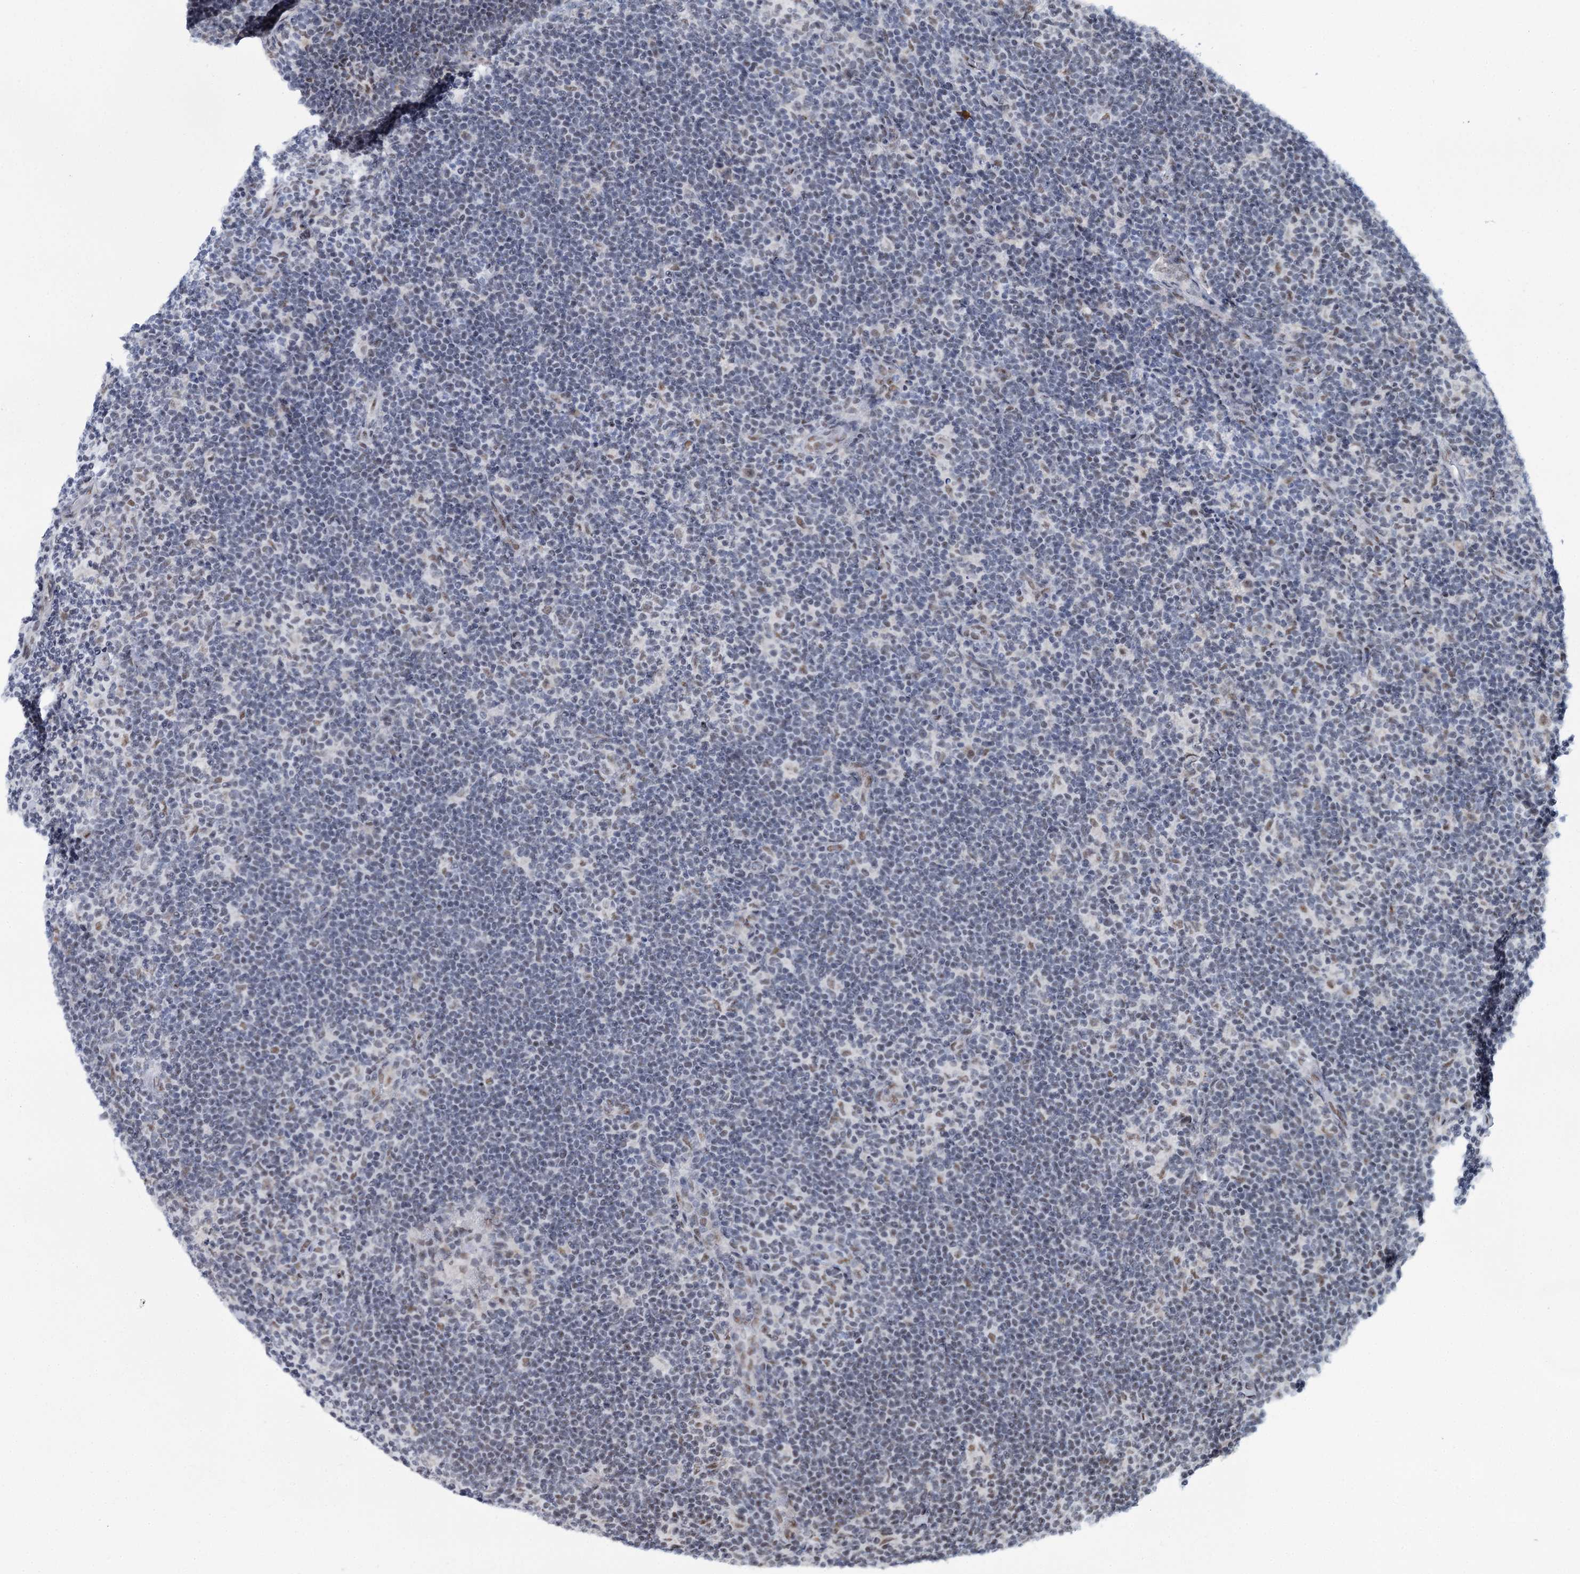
{"staining": {"intensity": "moderate", "quantity": "25%-75%", "location": "nuclear"}, "tissue": "lymphoma", "cell_type": "Tumor cells", "image_type": "cancer", "snomed": [{"axis": "morphology", "description": "Hodgkin's disease, NOS"}, {"axis": "topography", "description": "Lymph node"}], "caption": "The immunohistochemical stain labels moderate nuclear expression in tumor cells of lymphoma tissue.", "gene": "SREK1", "patient": {"sex": "female", "age": 57}}